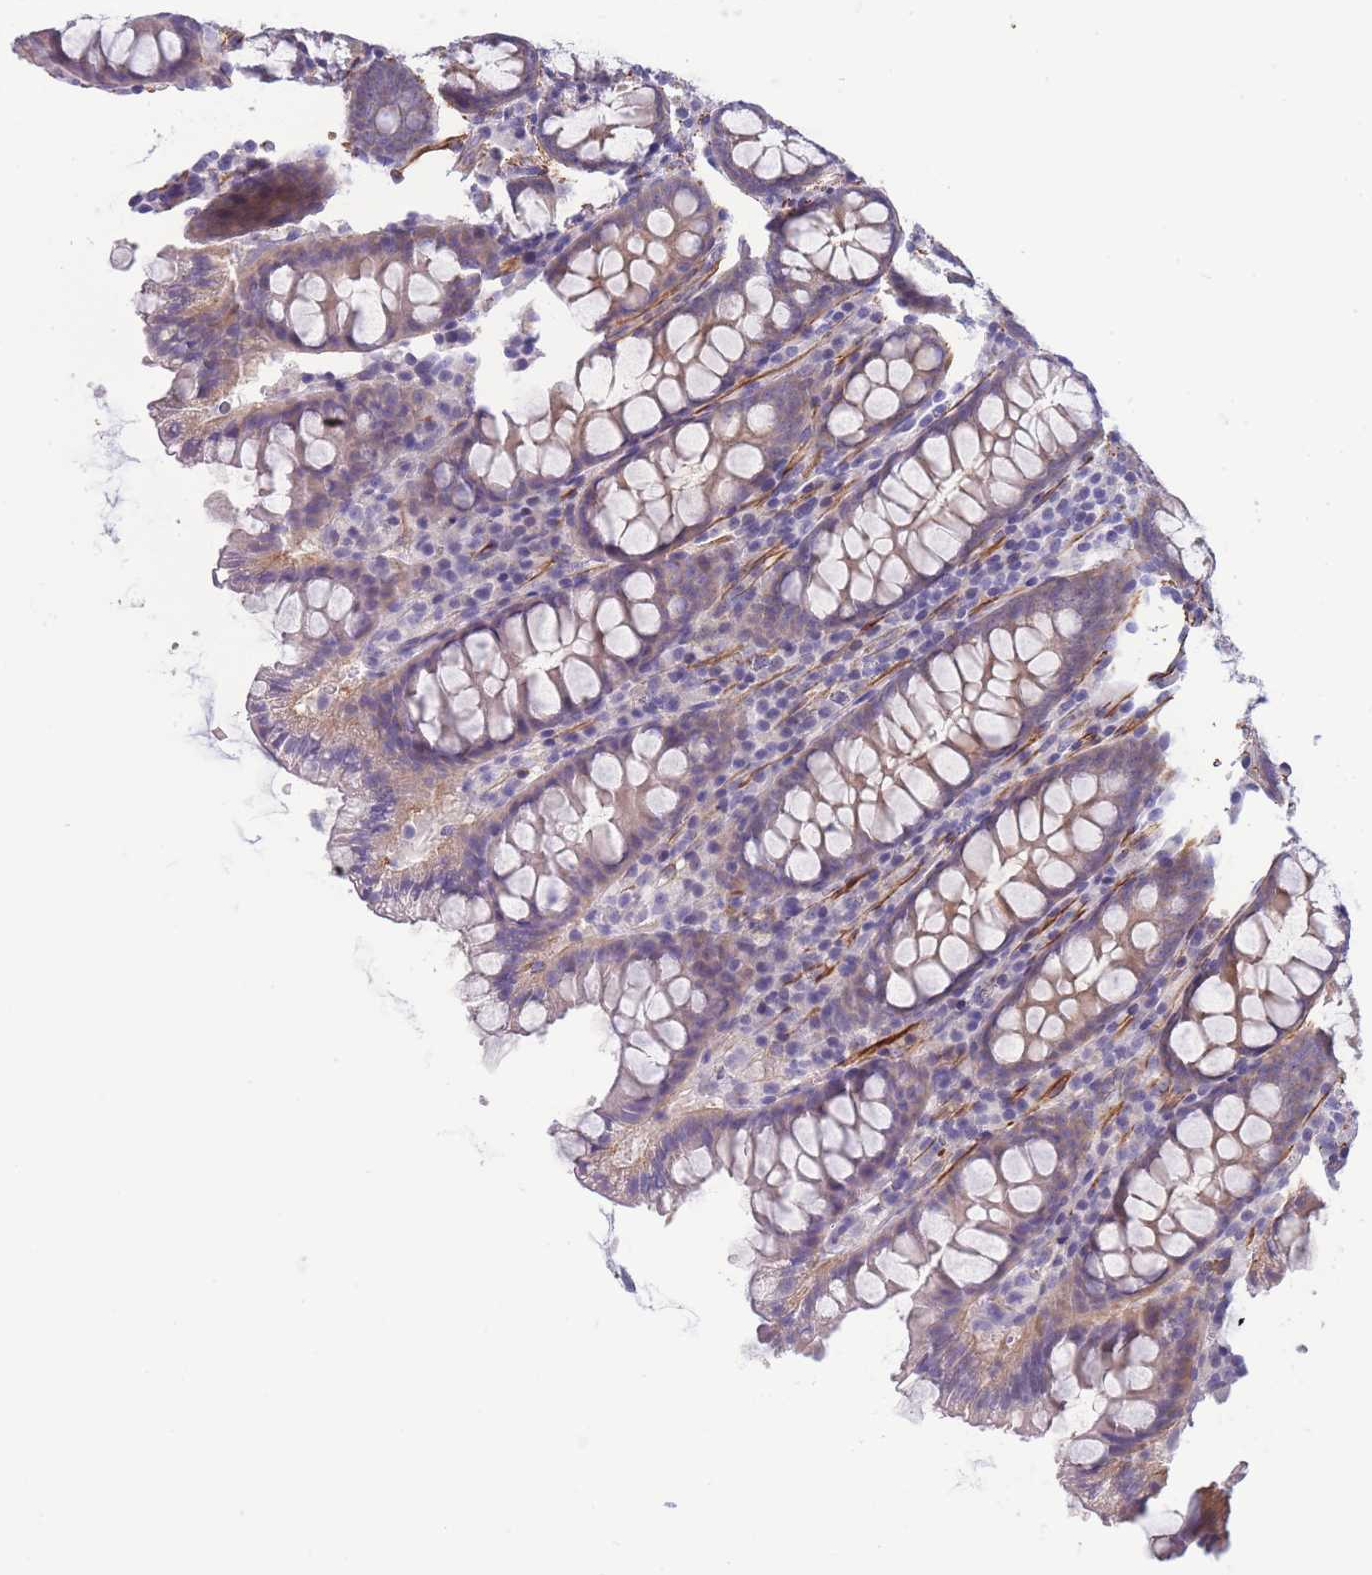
{"staining": {"intensity": "moderate", "quantity": ">75%", "location": "cytoplasmic/membranous"}, "tissue": "colon", "cell_type": "Endothelial cells", "image_type": "normal", "snomed": [{"axis": "morphology", "description": "Normal tissue, NOS"}, {"axis": "topography", "description": "Colon"}], "caption": "A photomicrograph showing moderate cytoplasmic/membranous positivity in about >75% of endothelial cells in normal colon, as visualized by brown immunohistochemical staining.", "gene": "FAM124A", "patient": {"sex": "female", "age": 79}}